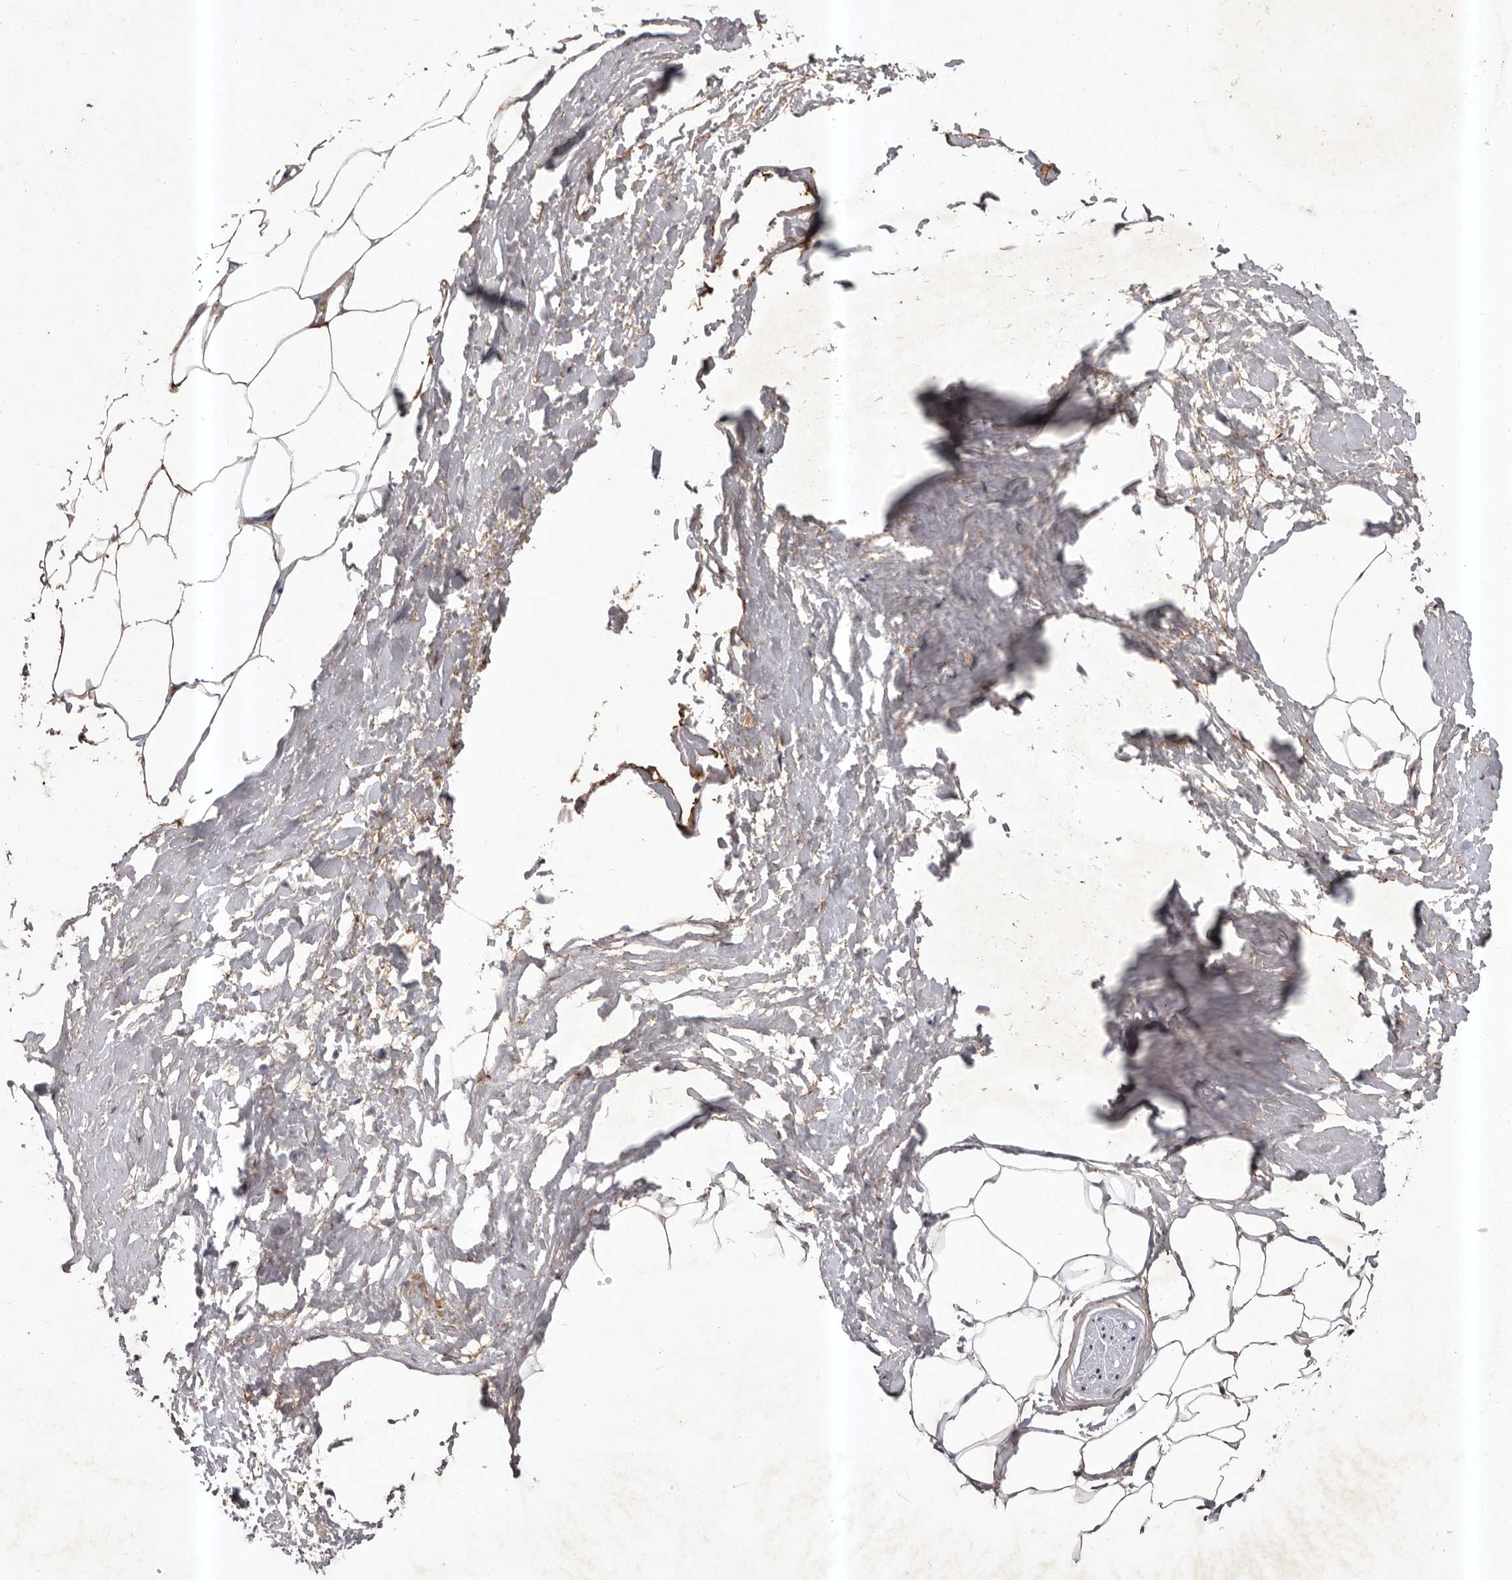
{"staining": {"intensity": "negative", "quantity": "none", "location": "none"}, "tissue": "adipose tissue", "cell_type": "Adipocytes", "image_type": "normal", "snomed": [{"axis": "morphology", "description": "Normal tissue, NOS"}, {"axis": "morphology", "description": "Adenocarcinoma, Low grade"}, {"axis": "topography", "description": "Prostate"}, {"axis": "topography", "description": "Peripheral nerve tissue"}], "caption": "Immunohistochemistry (IHC) of normal adipose tissue demonstrates no staining in adipocytes. (DAB (3,3'-diaminobenzidine) IHC with hematoxylin counter stain).", "gene": "HBS1L", "patient": {"sex": "male", "age": 63}}